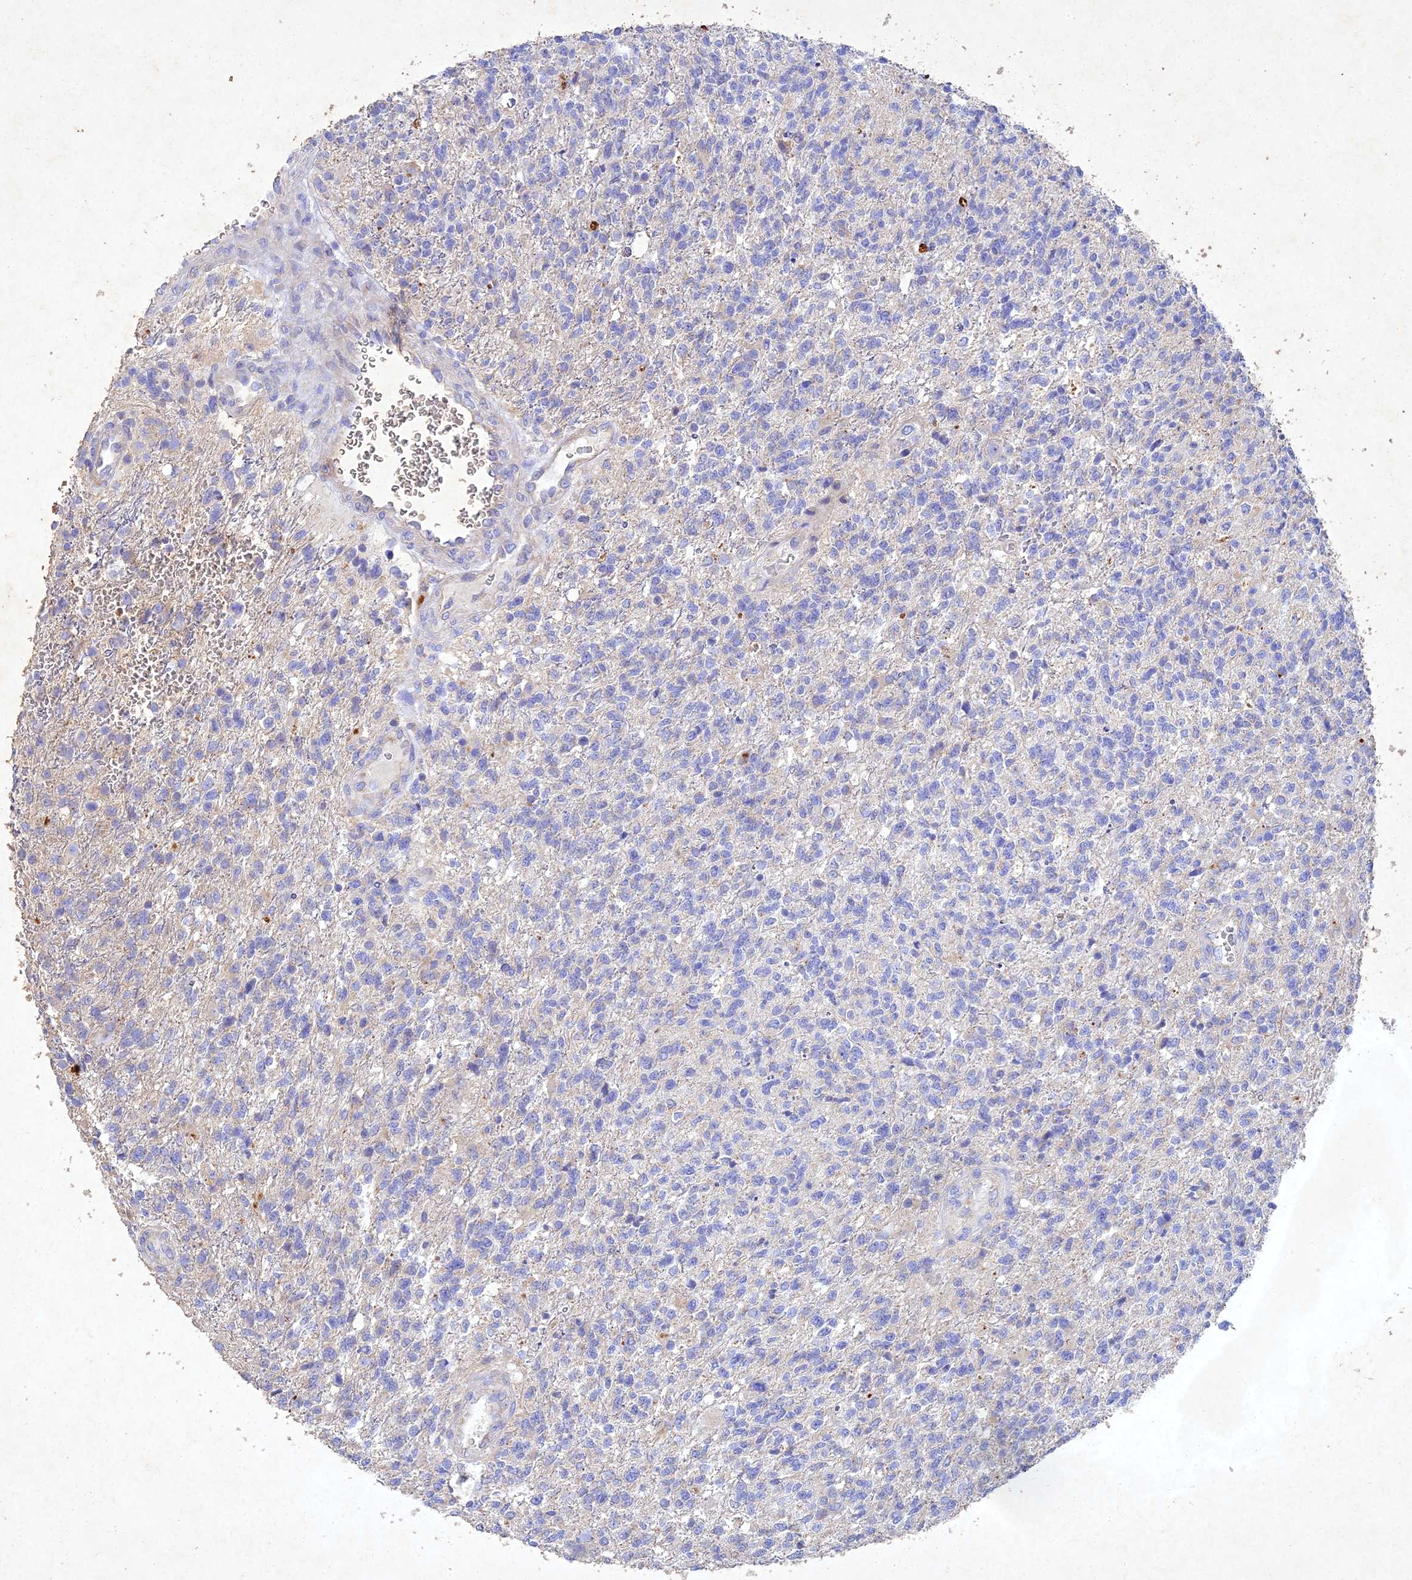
{"staining": {"intensity": "negative", "quantity": "none", "location": "none"}, "tissue": "glioma", "cell_type": "Tumor cells", "image_type": "cancer", "snomed": [{"axis": "morphology", "description": "Glioma, malignant, High grade"}, {"axis": "topography", "description": "Brain"}], "caption": "An immunohistochemistry (IHC) micrograph of glioma is shown. There is no staining in tumor cells of glioma. The staining was performed using DAB (3,3'-diaminobenzidine) to visualize the protein expression in brown, while the nuclei were stained in blue with hematoxylin (Magnification: 20x).", "gene": "NDUFV1", "patient": {"sex": "male", "age": 56}}